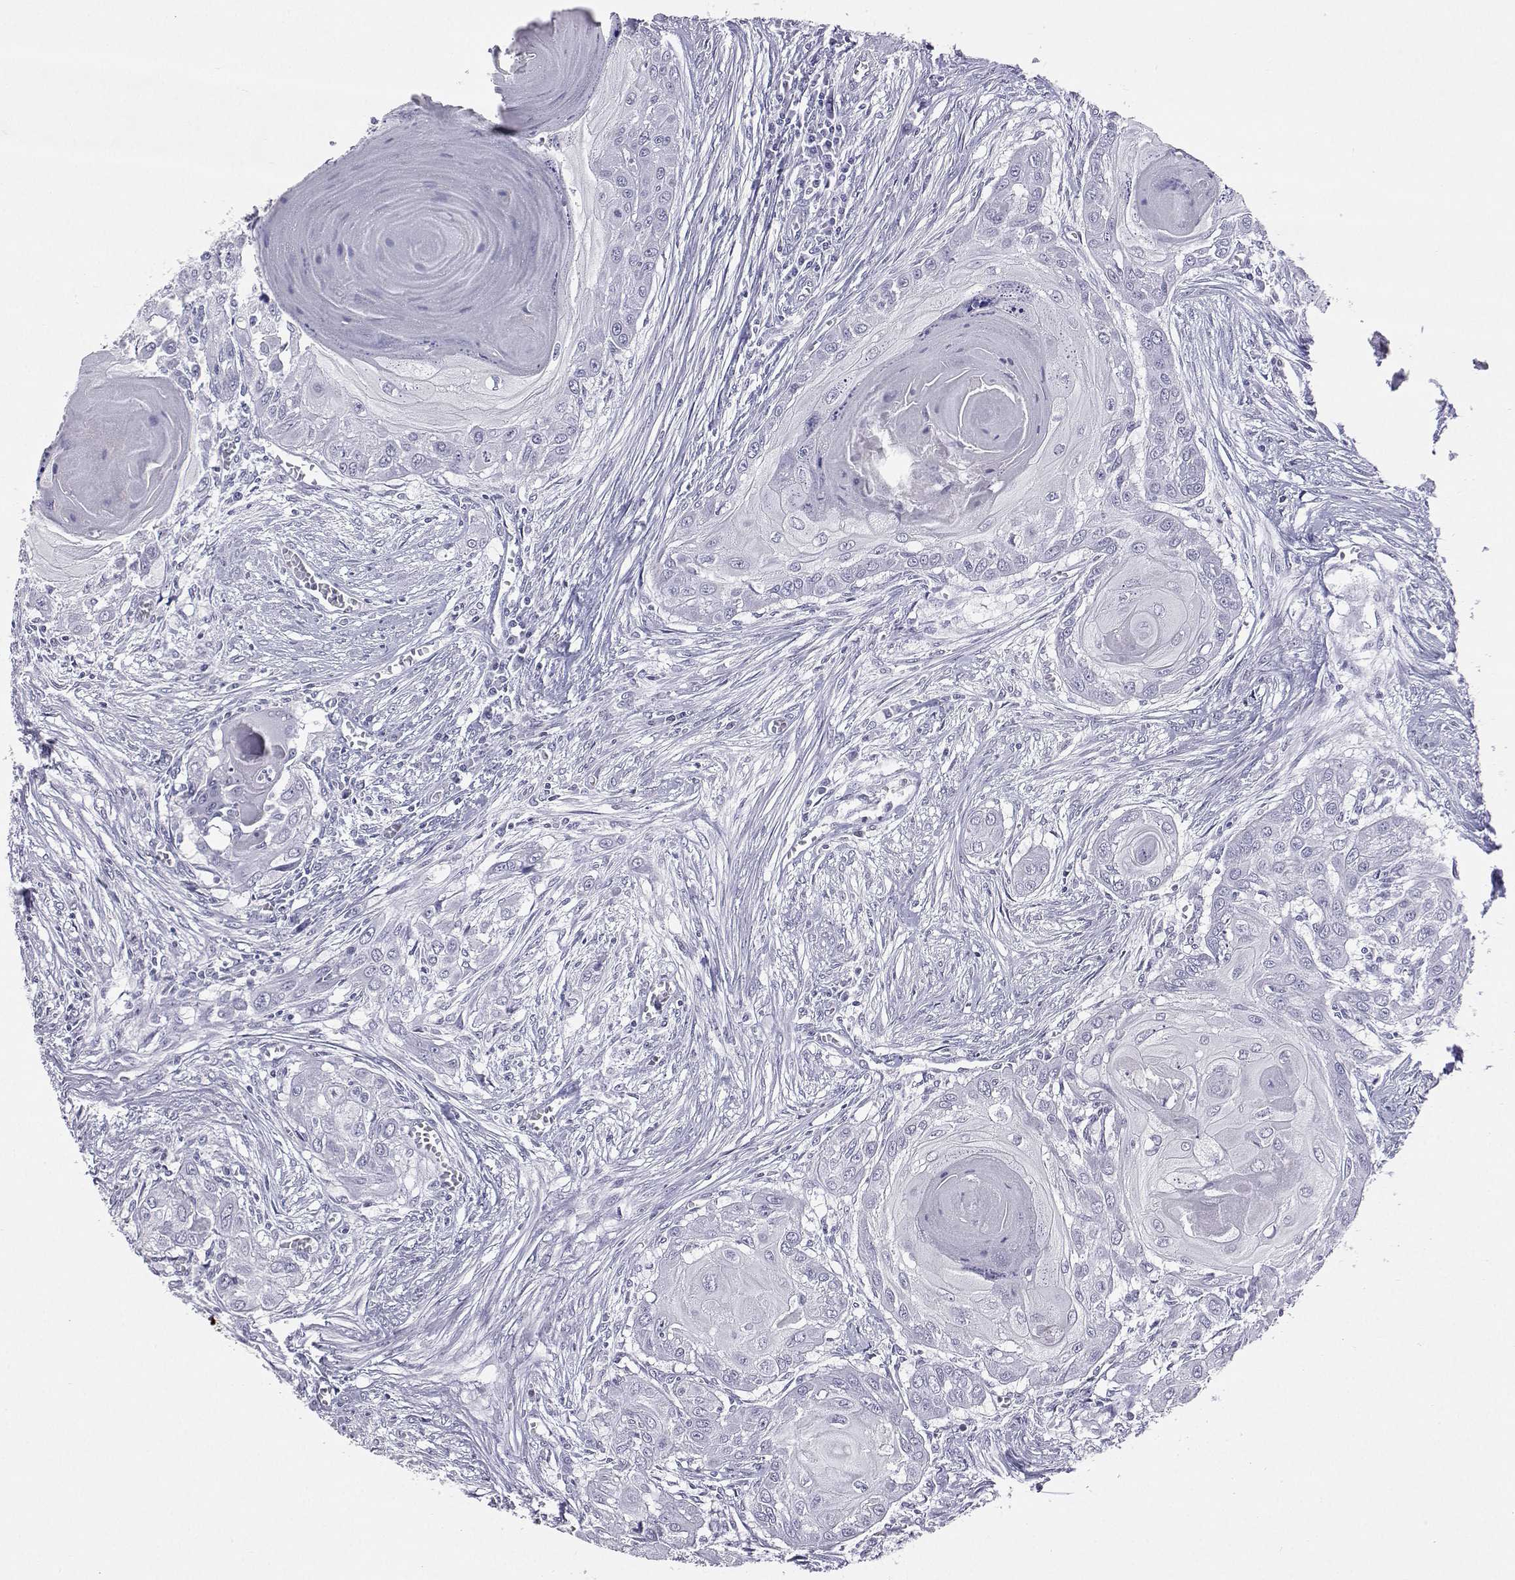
{"staining": {"intensity": "negative", "quantity": "none", "location": "none"}, "tissue": "head and neck cancer", "cell_type": "Tumor cells", "image_type": "cancer", "snomed": [{"axis": "morphology", "description": "Squamous cell carcinoma, NOS"}, {"axis": "topography", "description": "Oral tissue"}, {"axis": "topography", "description": "Head-Neck"}], "caption": "This is an immunohistochemistry (IHC) photomicrograph of human squamous cell carcinoma (head and neck). There is no staining in tumor cells.", "gene": "PLIN4", "patient": {"sex": "male", "age": 71}}